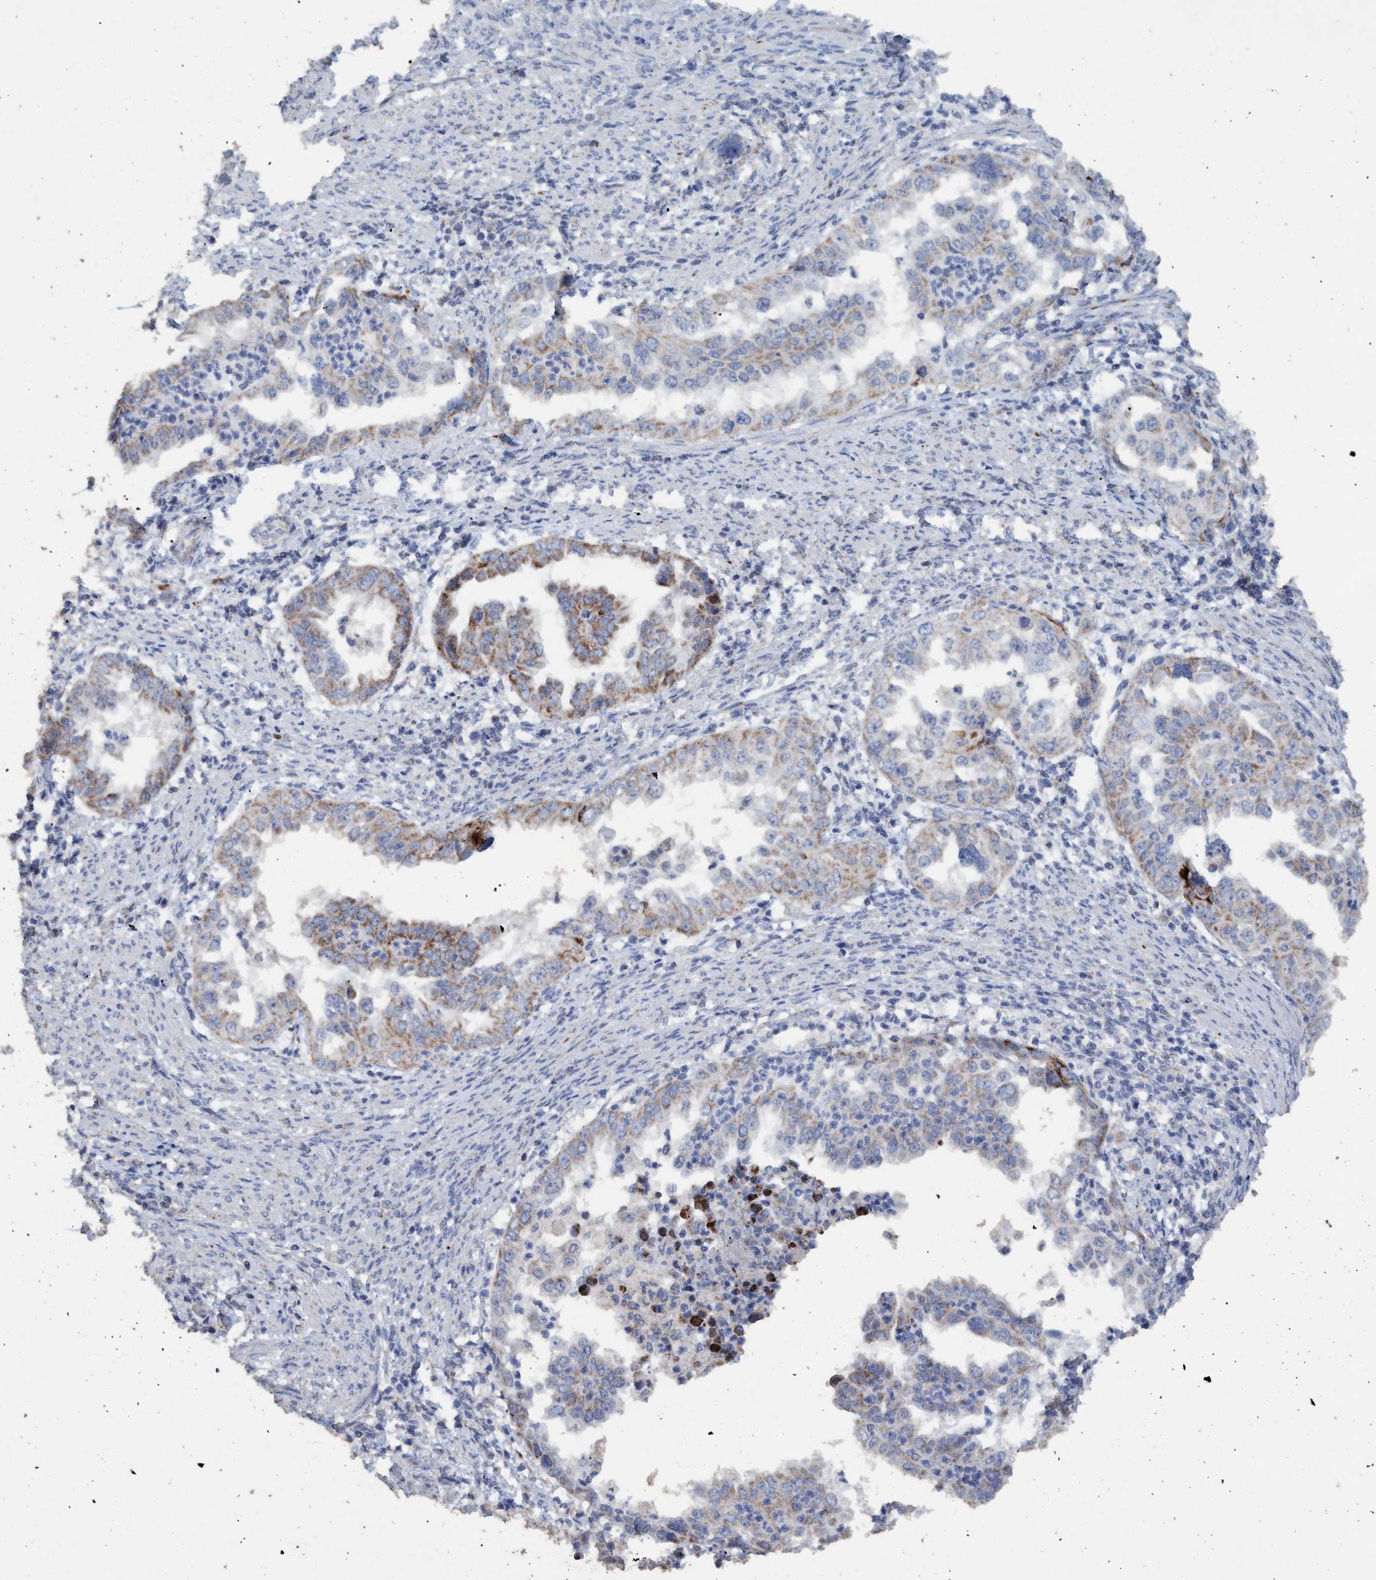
{"staining": {"intensity": "moderate", "quantity": "<25%", "location": "cytoplasmic/membranous"}, "tissue": "endometrial cancer", "cell_type": "Tumor cells", "image_type": "cancer", "snomed": [{"axis": "morphology", "description": "Adenocarcinoma, NOS"}, {"axis": "topography", "description": "Endometrium"}], "caption": "Immunohistochemistry histopathology image of endometrial cancer stained for a protein (brown), which exhibits low levels of moderate cytoplasmic/membranous staining in about <25% of tumor cells.", "gene": "RSAD1", "patient": {"sex": "female", "age": 85}}